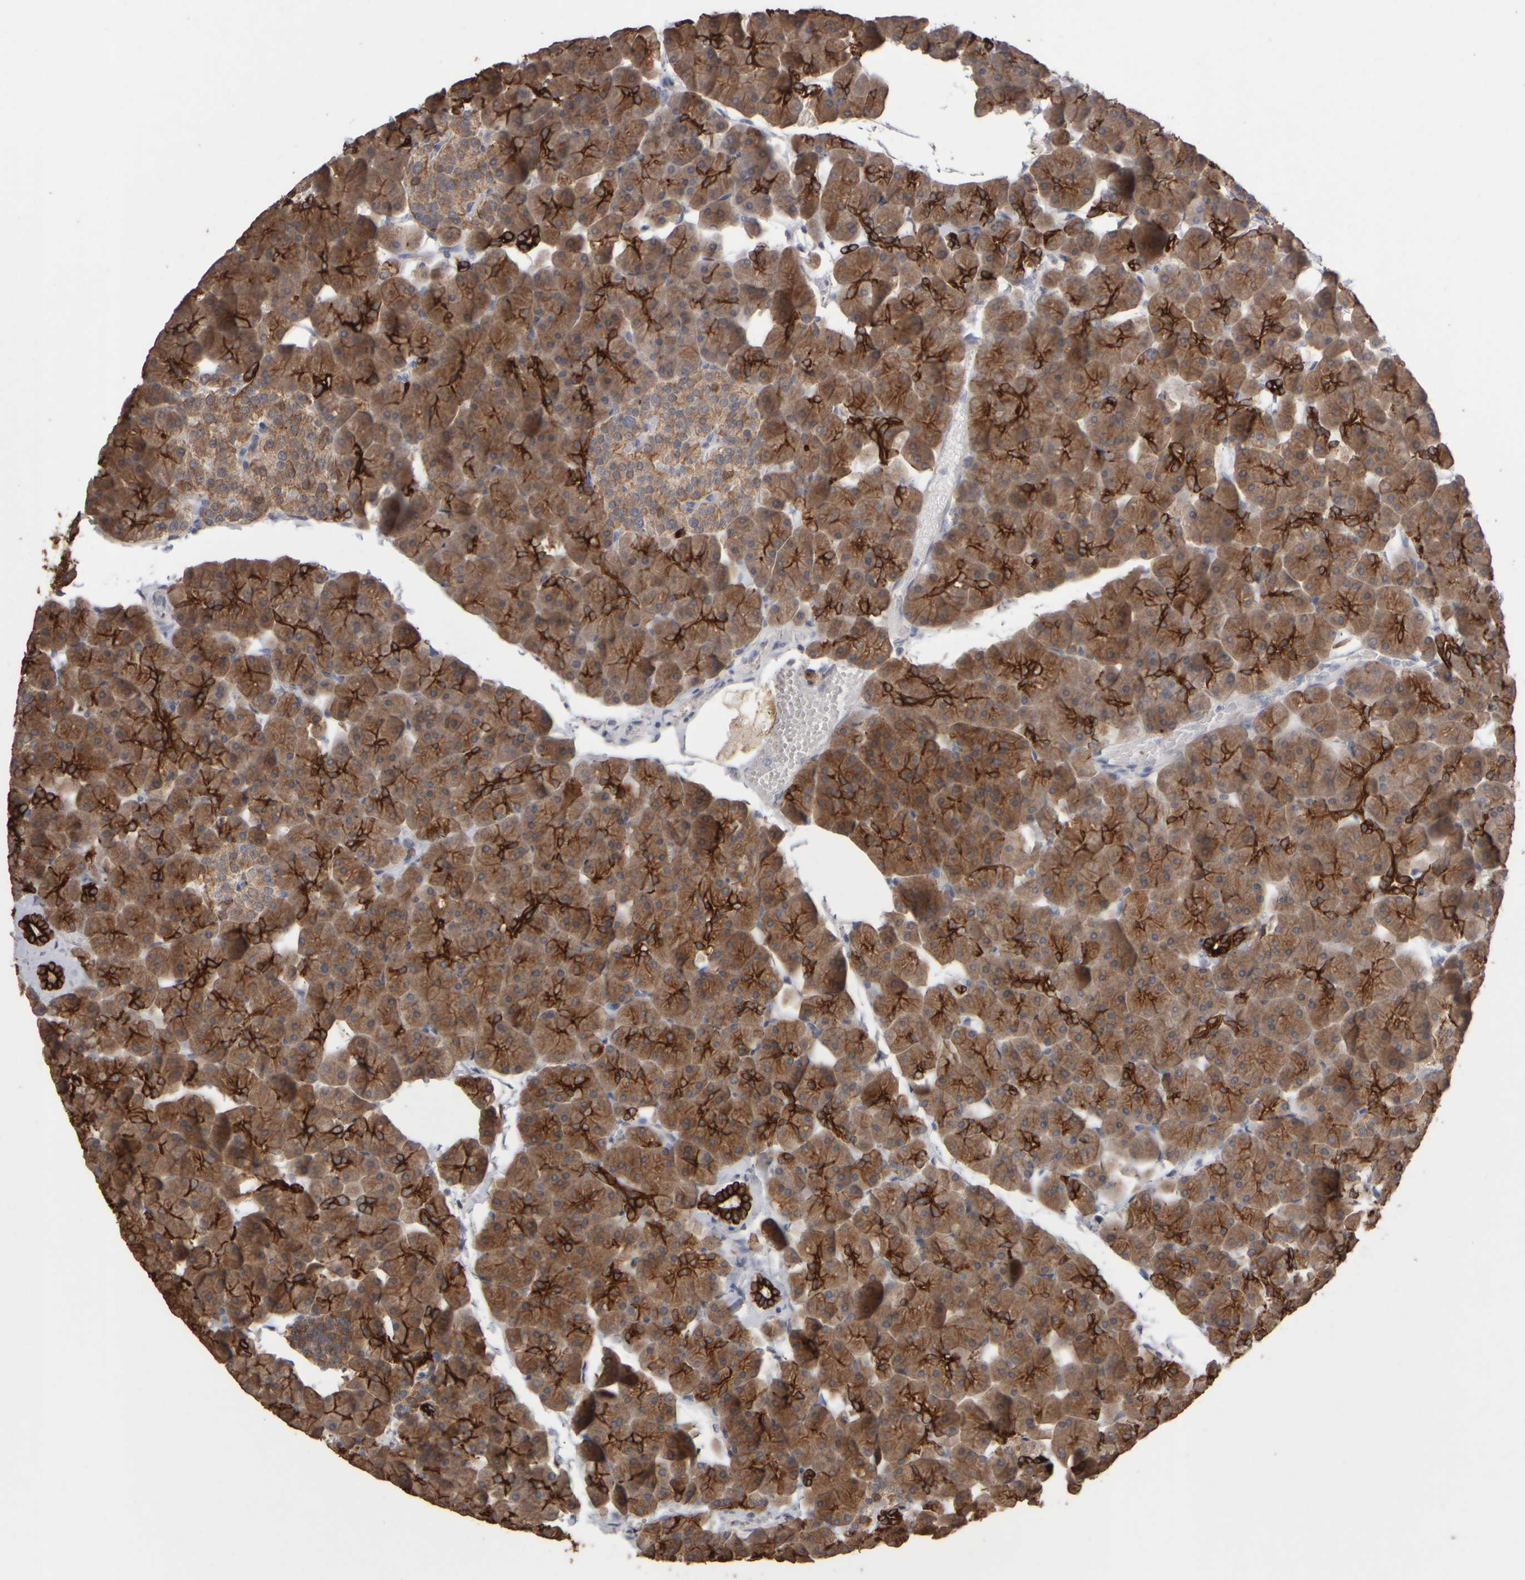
{"staining": {"intensity": "strong", "quantity": ">75%", "location": "cytoplasmic/membranous"}, "tissue": "pancreas", "cell_type": "Exocrine glandular cells", "image_type": "normal", "snomed": [{"axis": "morphology", "description": "Normal tissue, NOS"}, {"axis": "topography", "description": "Pancreas"}], "caption": "Protein positivity by immunohistochemistry (IHC) reveals strong cytoplasmic/membranous positivity in about >75% of exocrine glandular cells in unremarkable pancreas.", "gene": "EPHX2", "patient": {"sex": "male", "age": 35}}